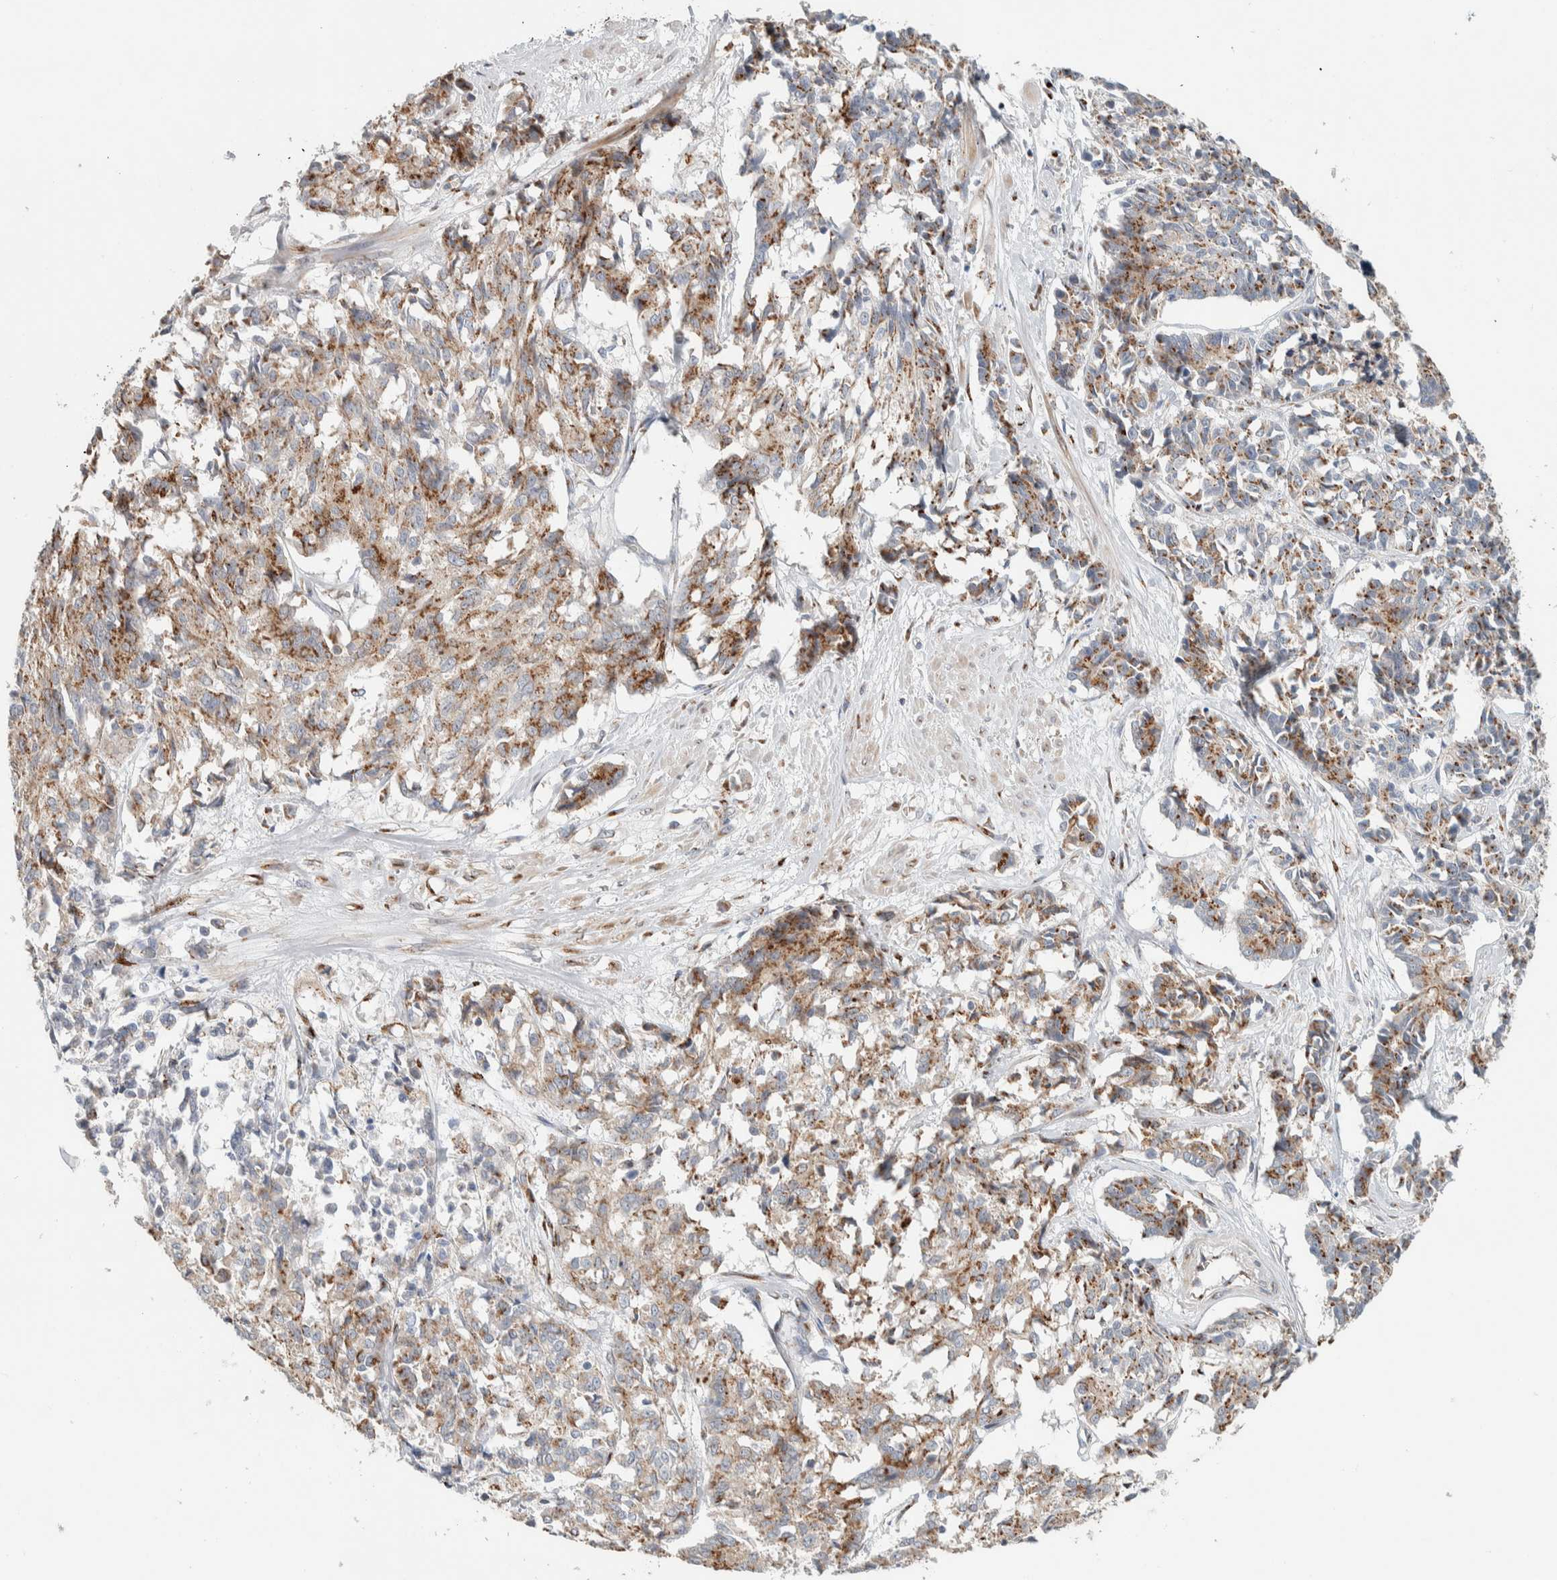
{"staining": {"intensity": "moderate", "quantity": ">75%", "location": "cytoplasmic/membranous"}, "tissue": "cervical cancer", "cell_type": "Tumor cells", "image_type": "cancer", "snomed": [{"axis": "morphology", "description": "Squamous cell carcinoma, NOS"}, {"axis": "topography", "description": "Cervix"}], "caption": "Tumor cells demonstrate moderate cytoplasmic/membranous expression in about >75% of cells in cervical squamous cell carcinoma.", "gene": "SLC38A10", "patient": {"sex": "female", "age": 35}}